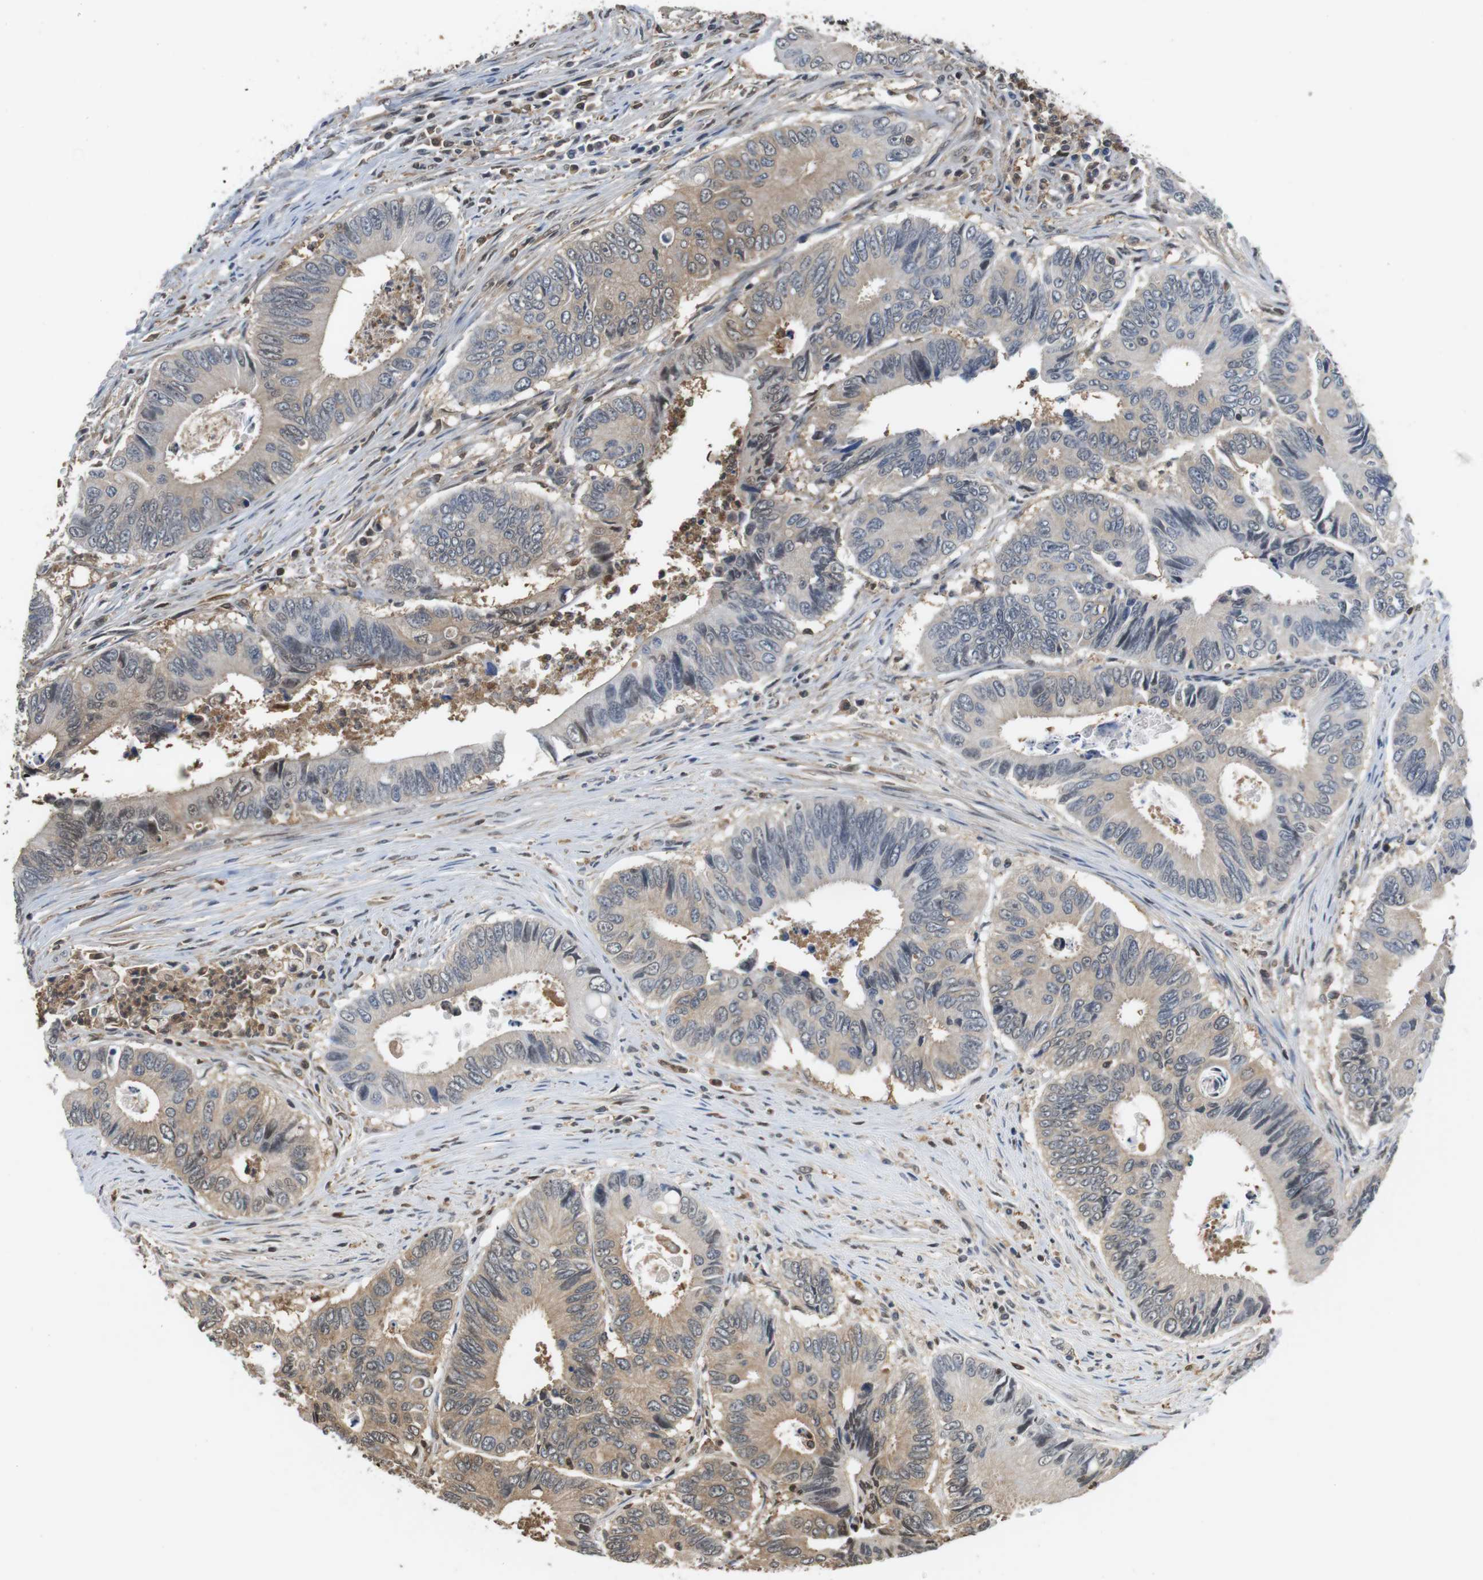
{"staining": {"intensity": "weak", "quantity": "25%-75%", "location": "cytoplasmic/membranous,nuclear"}, "tissue": "colorectal cancer", "cell_type": "Tumor cells", "image_type": "cancer", "snomed": [{"axis": "morphology", "description": "Inflammation, NOS"}, {"axis": "morphology", "description": "Adenocarcinoma, NOS"}, {"axis": "topography", "description": "Colon"}], "caption": "Immunohistochemical staining of human colorectal adenocarcinoma demonstrates weak cytoplasmic/membranous and nuclear protein expression in approximately 25%-75% of tumor cells.", "gene": "LDHA", "patient": {"sex": "male", "age": 72}}